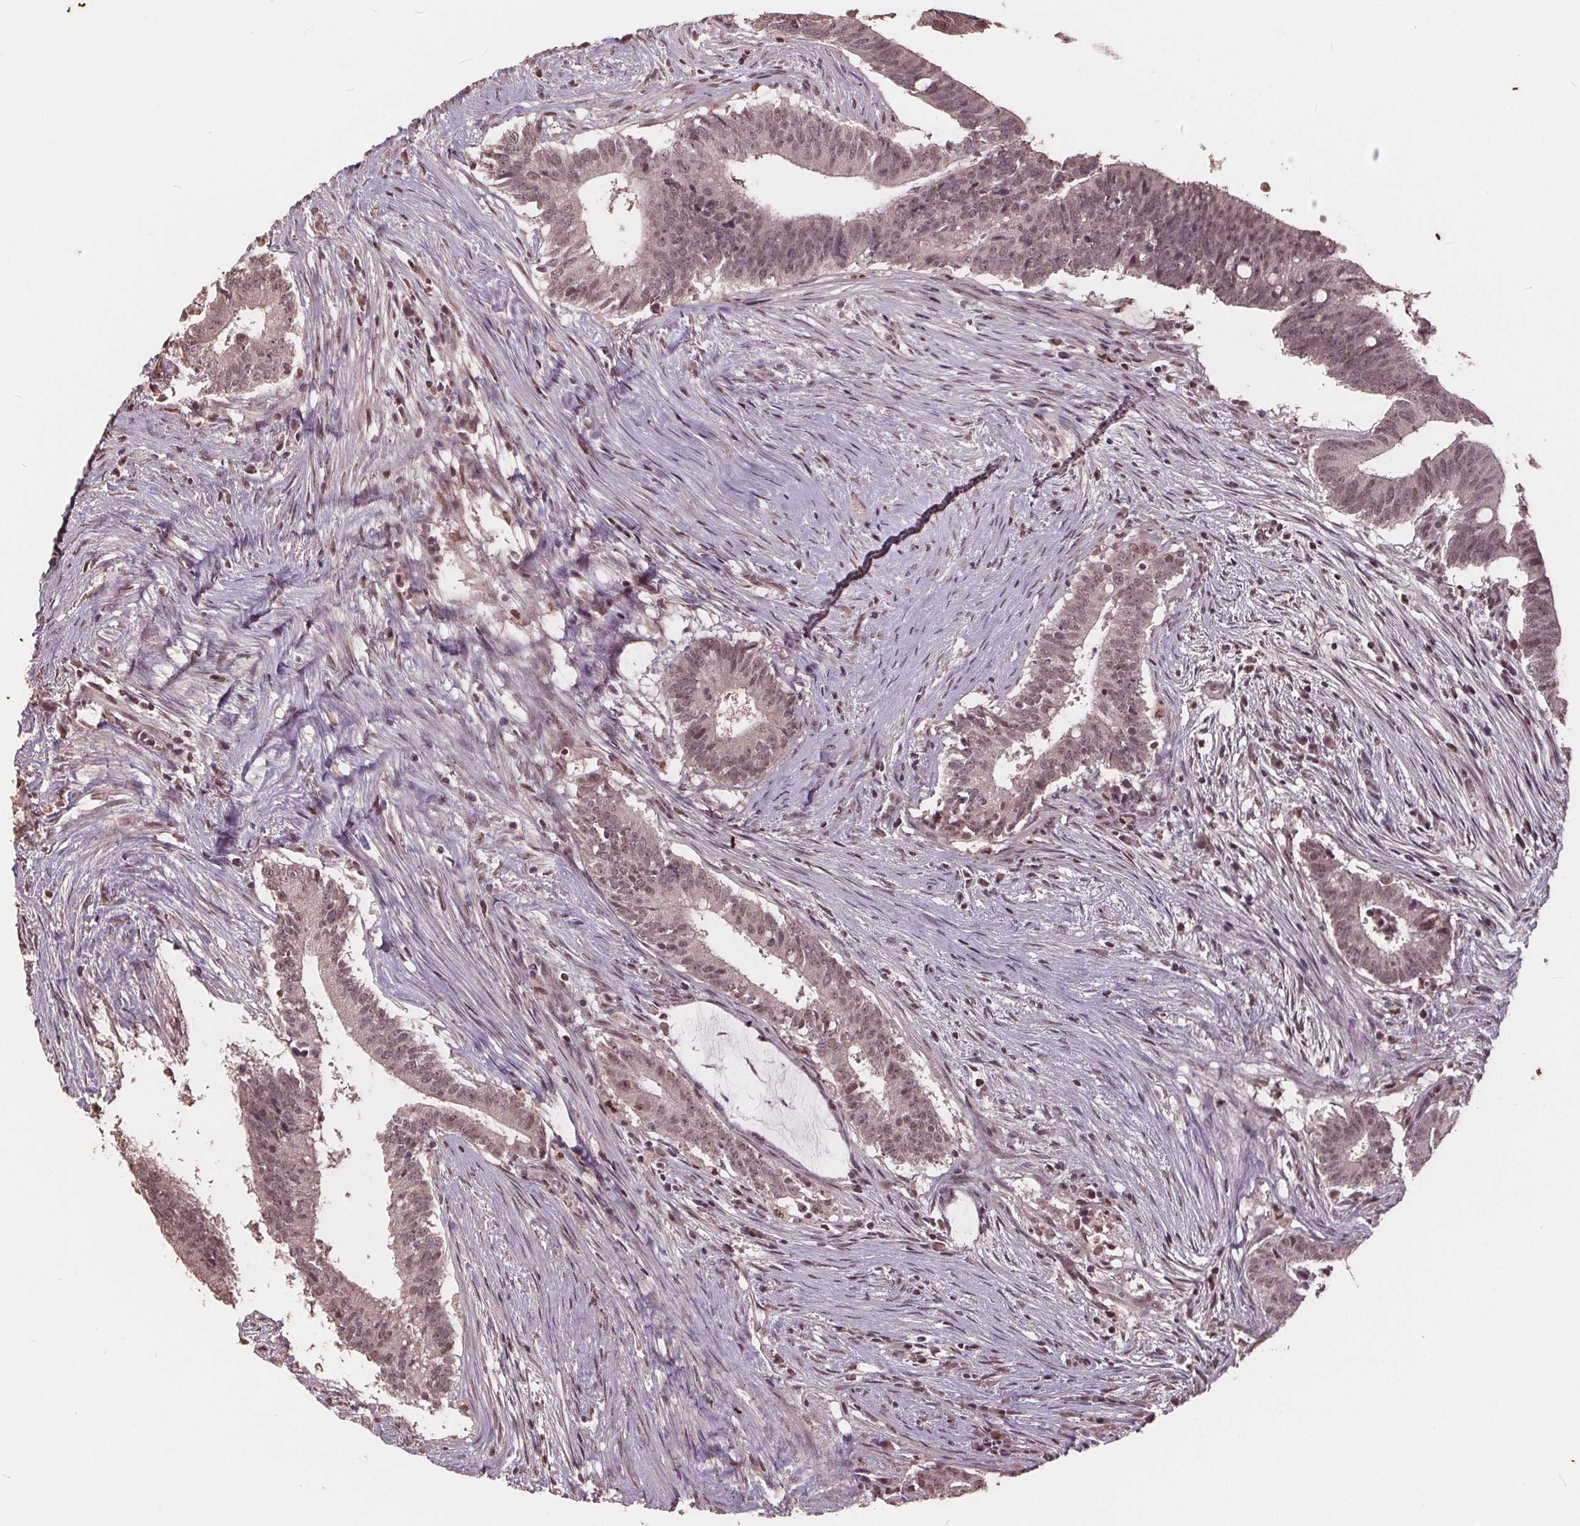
{"staining": {"intensity": "weak", "quantity": ">75%", "location": "nuclear"}, "tissue": "colorectal cancer", "cell_type": "Tumor cells", "image_type": "cancer", "snomed": [{"axis": "morphology", "description": "Adenocarcinoma, NOS"}, {"axis": "topography", "description": "Colon"}], "caption": "IHC staining of colorectal adenocarcinoma, which exhibits low levels of weak nuclear expression in about >75% of tumor cells indicating weak nuclear protein positivity. The staining was performed using DAB (brown) for protein detection and nuclei were counterstained in hematoxylin (blue).", "gene": "DNMT3B", "patient": {"sex": "female", "age": 43}}